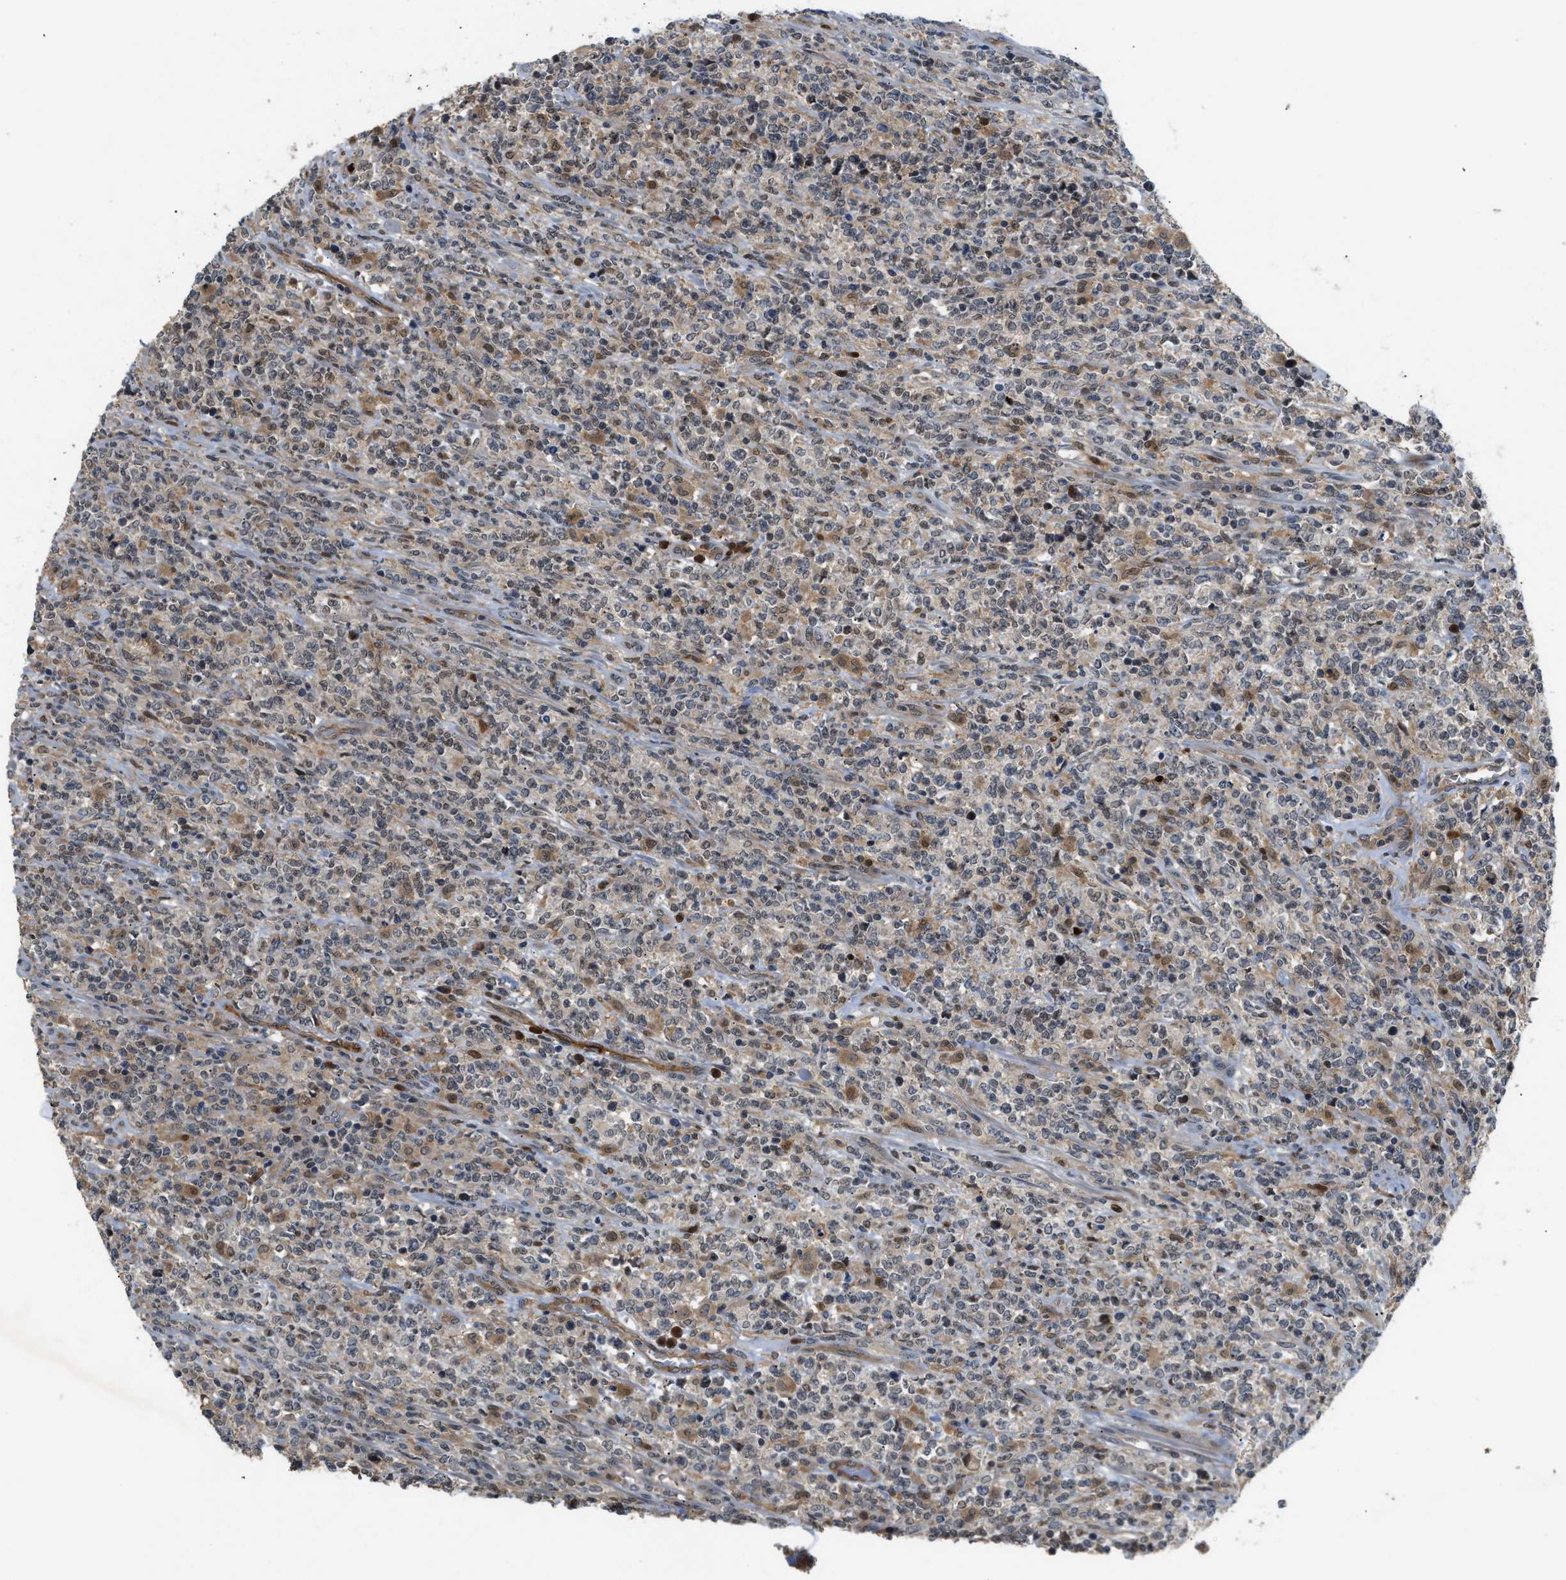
{"staining": {"intensity": "moderate", "quantity": "<25%", "location": "cytoplasmic/membranous,nuclear"}, "tissue": "lymphoma", "cell_type": "Tumor cells", "image_type": "cancer", "snomed": [{"axis": "morphology", "description": "Malignant lymphoma, non-Hodgkin's type, High grade"}, {"axis": "topography", "description": "Soft tissue"}], "caption": "High-magnification brightfield microscopy of malignant lymphoma, non-Hodgkin's type (high-grade) stained with DAB (3,3'-diaminobenzidine) (brown) and counterstained with hematoxylin (blue). tumor cells exhibit moderate cytoplasmic/membranous and nuclear positivity is seen in about<25% of cells.", "gene": "TRAK2", "patient": {"sex": "male", "age": 18}}